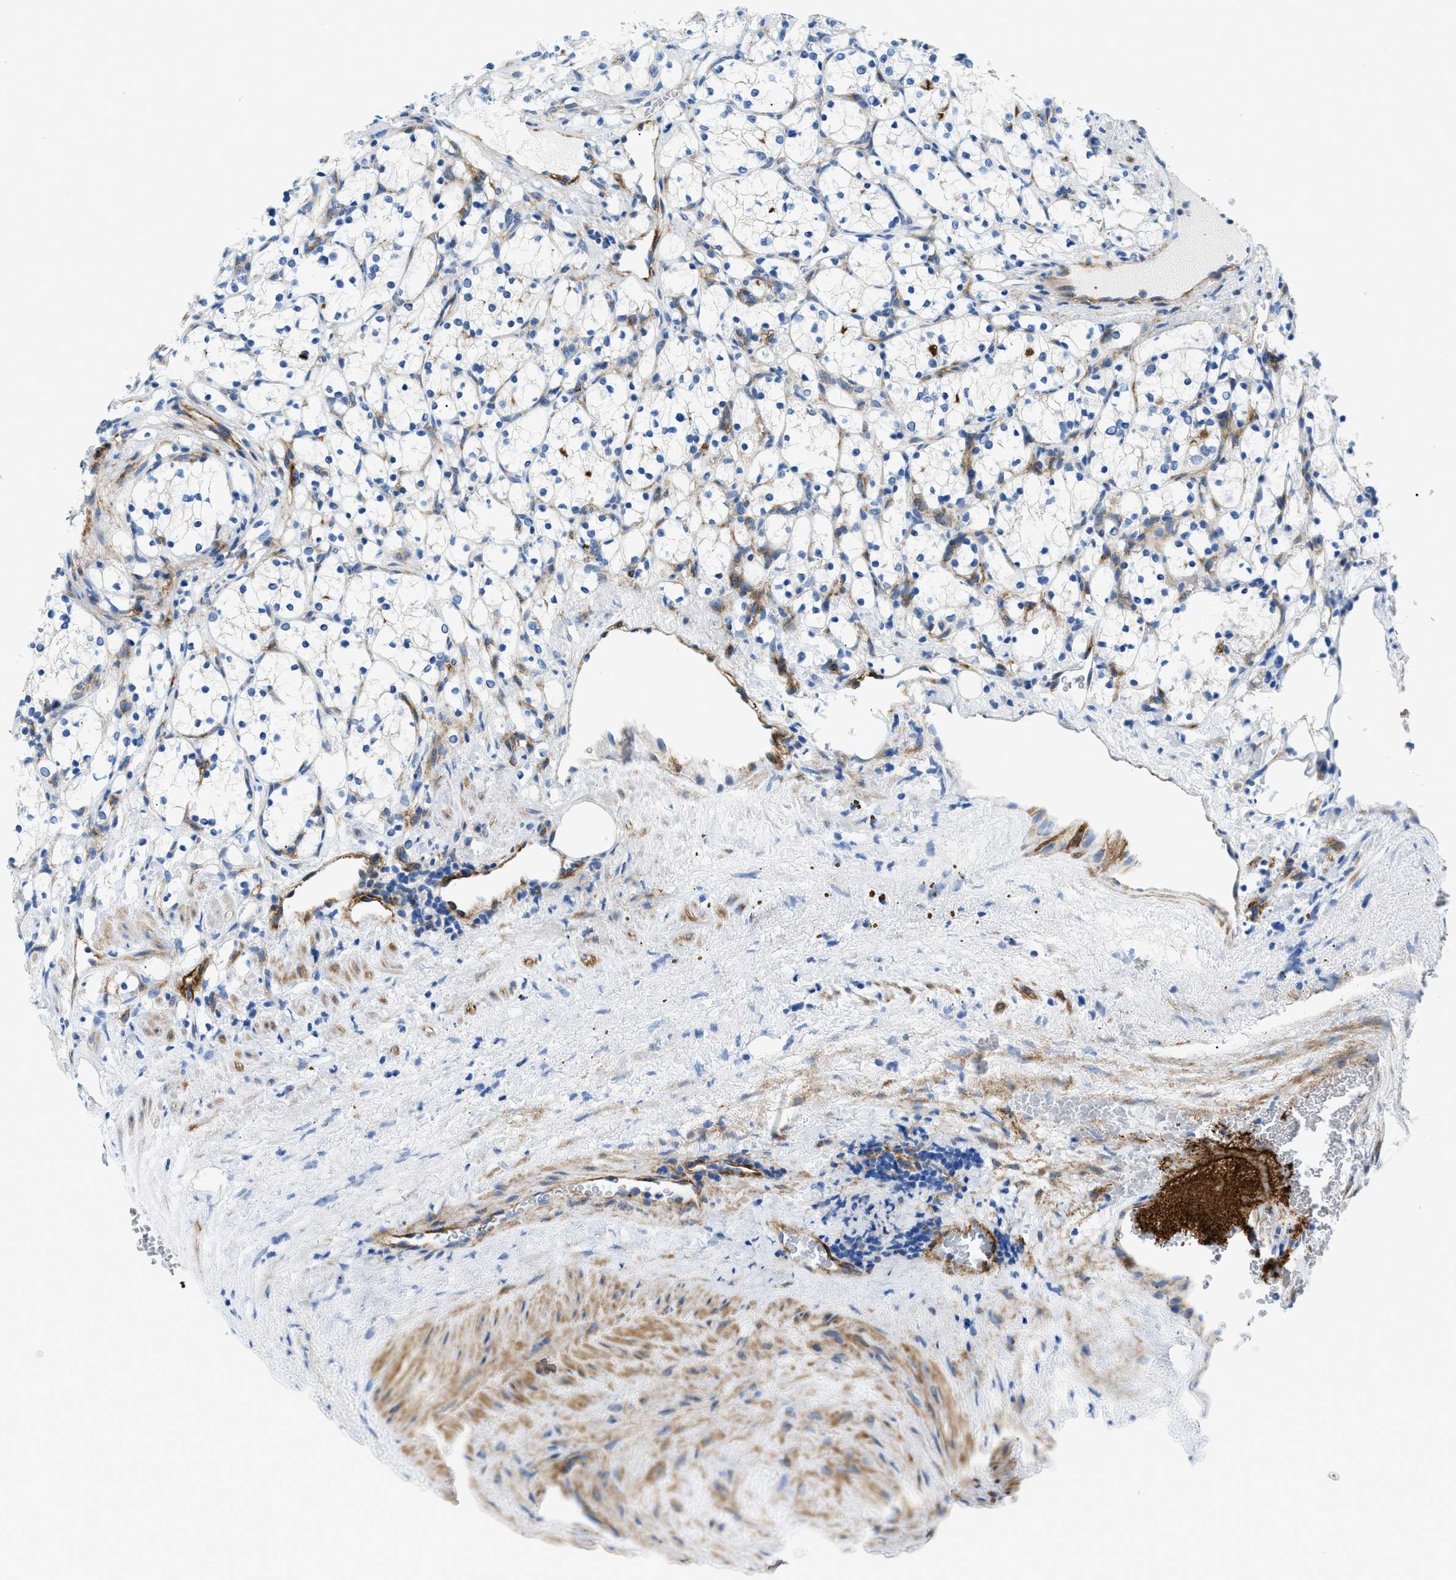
{"staining": {"intensity": "weak", "quantity": "<25%", "location": "cytoplasmic/membranous"}, "tissue": "renal cancer", "cell_type": "Tumor cells", "image_type": "cancer", "snomed": [{"axis": "morphology", "description": "Adenocarcinoma, NOS"}, {"axis": "topography", "description": "Kidney"}], "caption": "A high-resolution image shows immunohistochemistry staining of renal adenocarcinoma, which demonstrates no significant staining in tumor cells.", "gene": "CUTA", "patient": {"sex": "female", "age": 69}}